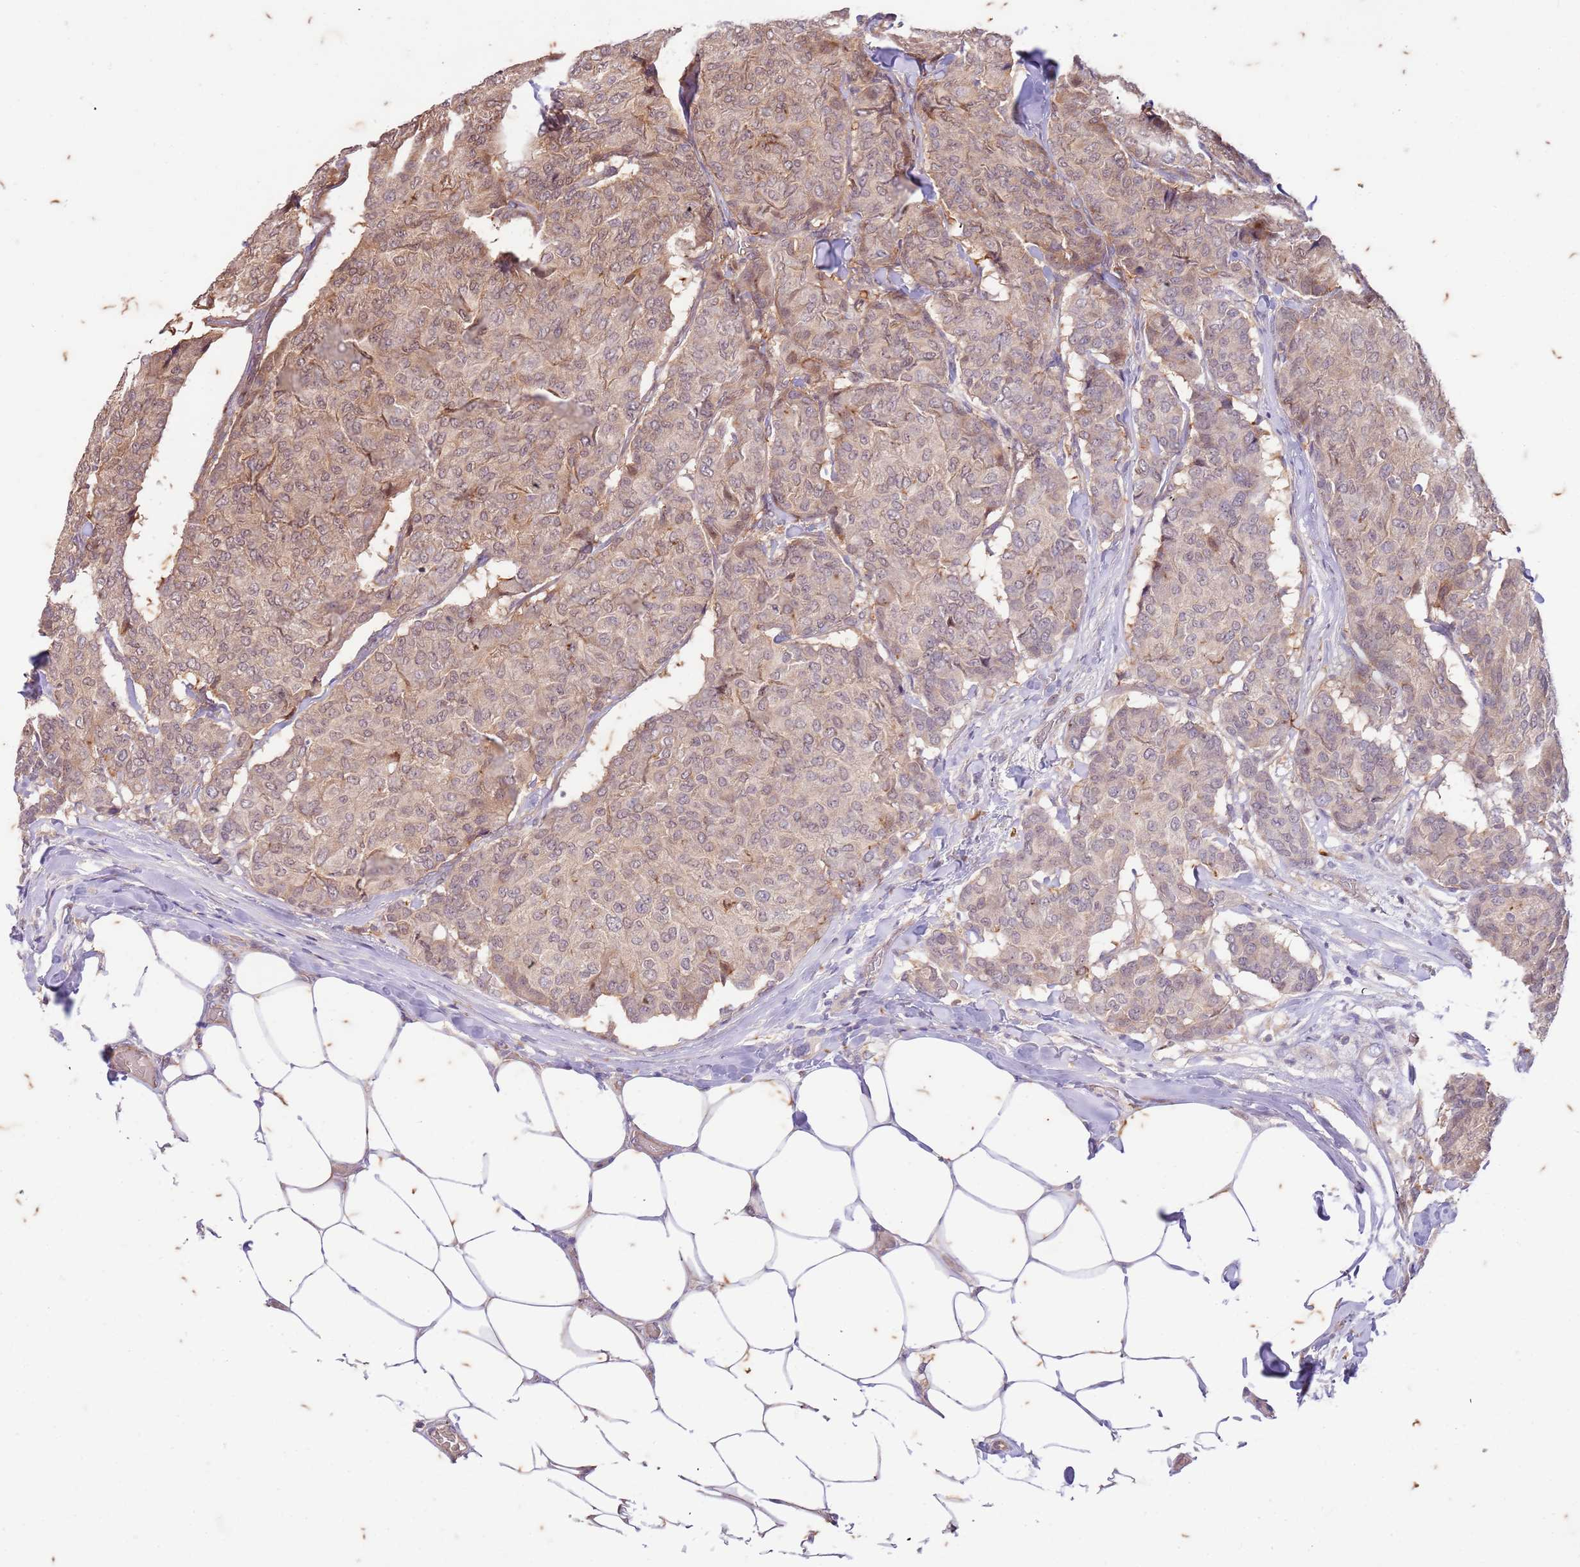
{"staining": {"intensity": "weak", "quantity": ">75%", "location": "cytoplasmic/membranous"}, "tissue": "breast cancer", "cell_type": "Tumor cells", "image_type": "cancer", "snomed": [{"axis": "morphology", "description": "Duct carcinoma"}, {"axis": "topography", "description": "Breast"}], "caption": "Approximately >75% of tumor cells in breast invasive ductal carcinoma reveal weak cytoplasmic/membranous protein positivity as visualized by brown immunohistochemical staining.", "gene": "RAPGEF3", "patient": {"sex": "female", "age": 75}}